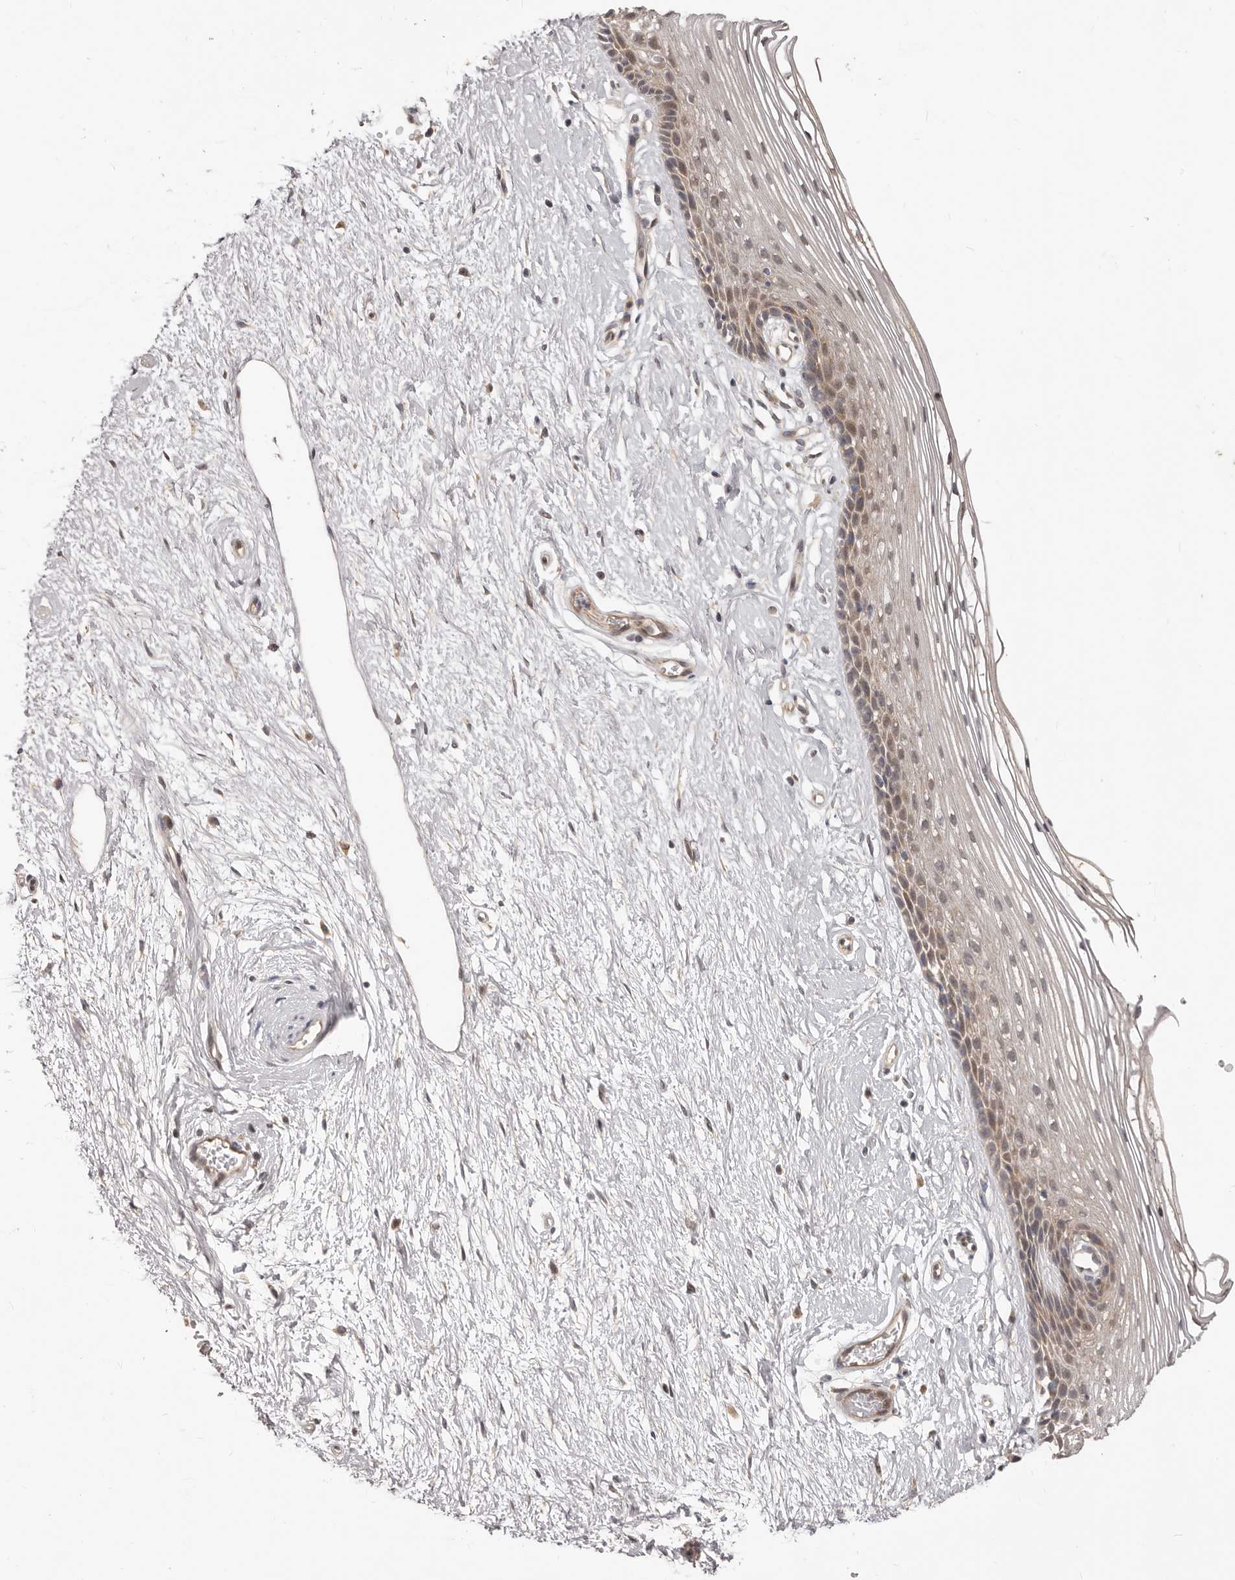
{"staining": {"intensity": "weak", "quantity": "25%-75%", "location": "cytoplasmic/membranous"}, "tissue": "vagina", "cell_type": "Squamous epithelial cells", "image_type": "normal", "snomed": [{"axis": "morphology", "description": "Normal tissue, NOS"}, {"axis": "topography", "description": "Vagina"}], "caption": "This micrograph demonstrates immunohistochemistry (IHC) staining of normal vagina, with low weak cytoplasmic/membranous positivity in approximately 25%-75% of squamous epithelial cells.", "gene": "MTO1", "patient": {"sex": "female", "age": 46}}